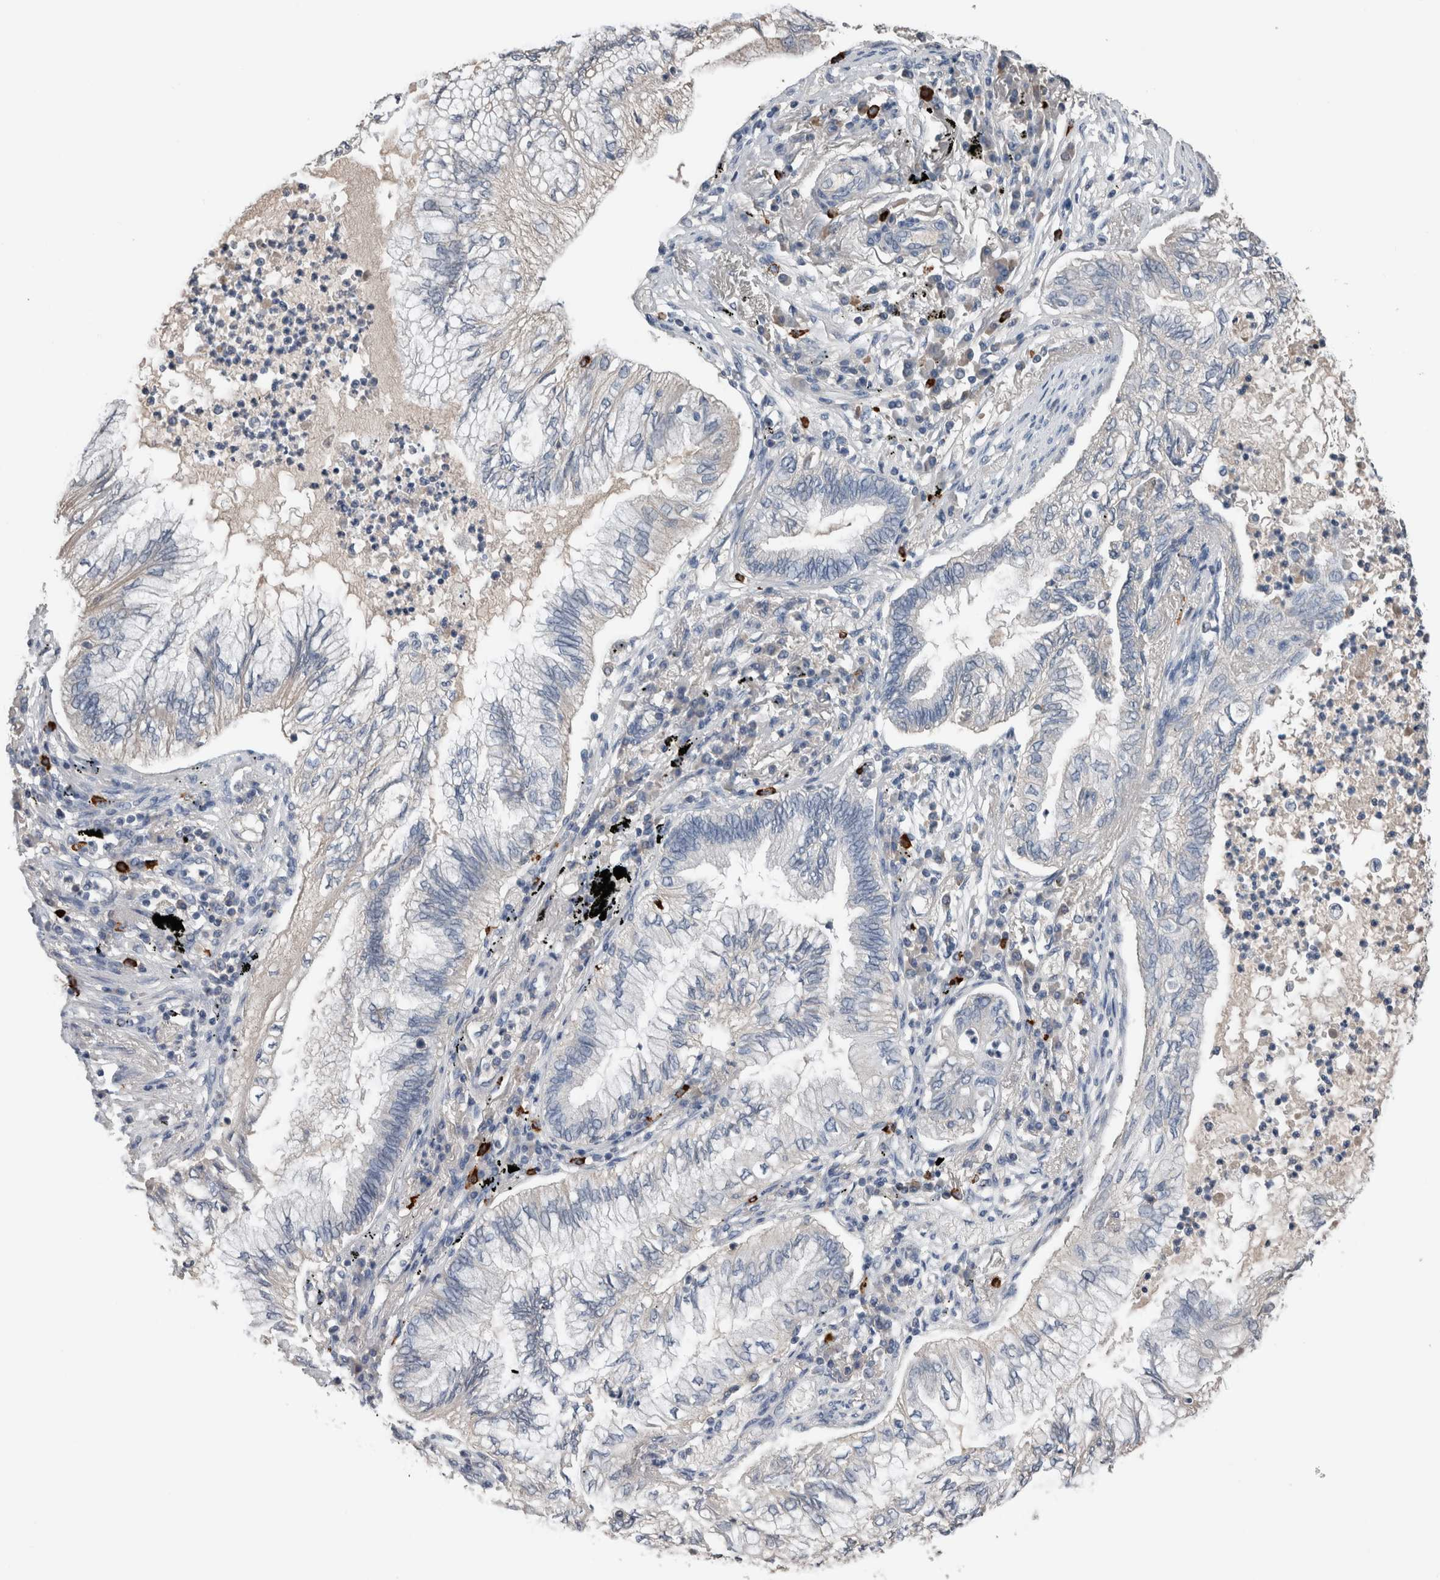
{"staining": {"intensity": "negative", "quantity": "none", "location": "none"}, "tissue": "lung cancer", "cell_type": "Tumor cells", "image_type": "cancer", "snomed": [{"axis": "morphology", "description": "Normal tissue, NOS"}, {"axis": "morphology", "description": "Adenocarcinoma, NOS"}, {"axis": "topography", "description": "Bronchus"}, {"axis": "topography", "description": "Lung"}], "caption": "This photomicrograph is of lung cancer stained with immunohistochemistry (IHC) to label a protein in brown with the nuclei are counter-stained blue. There is no expression in tumor cells. The staining was performed using DAB (3,3'-diaminobenzidine) to visualize the protein expression in brown, while the nuclei were stained in blue with hematoxylin (Magnification: 20x).", "gene": "CRNN", "patient": {"sex": "female", "age": 70}}